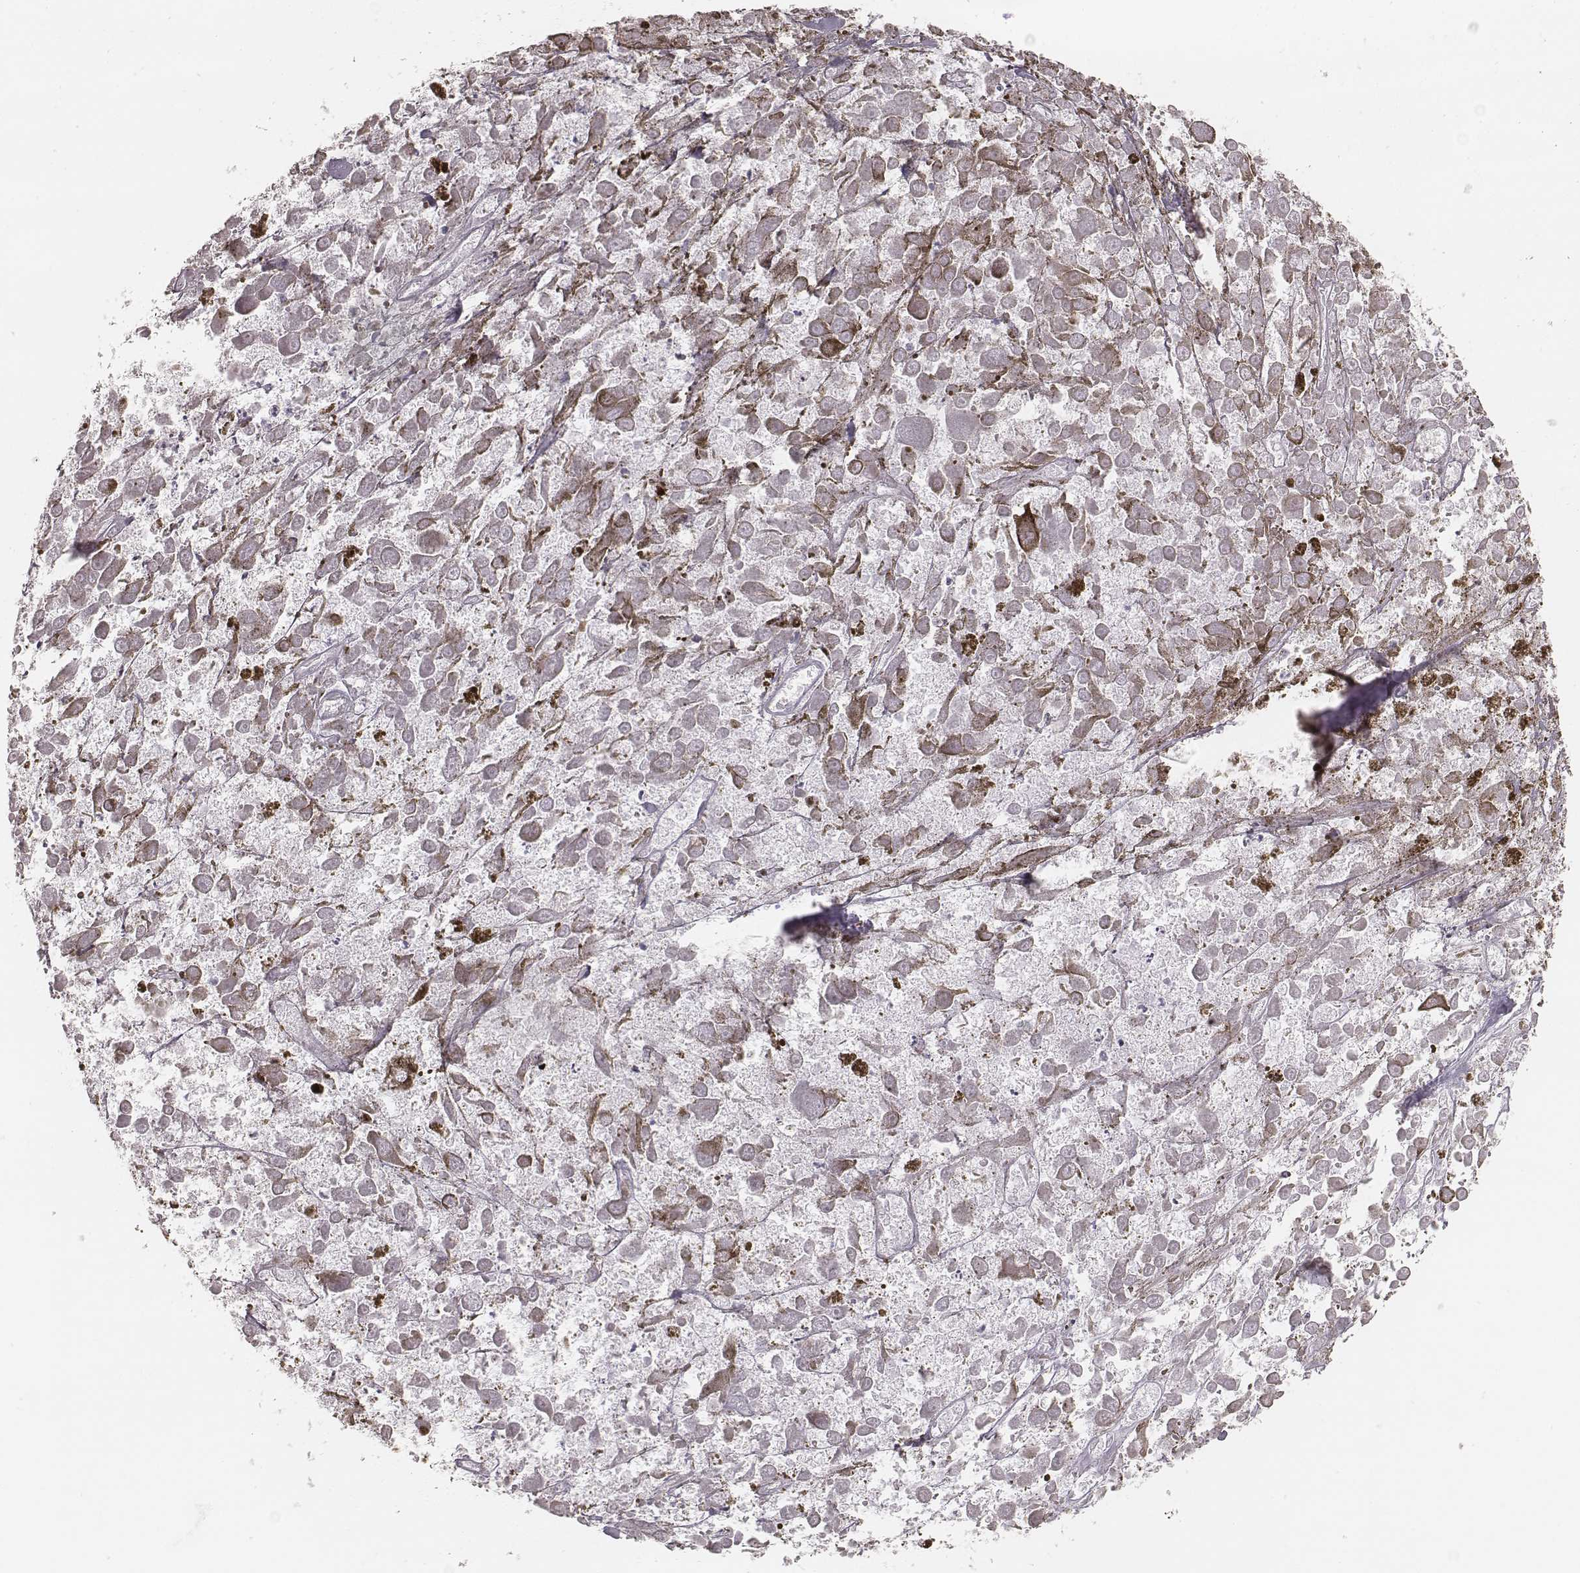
{"staining": {"intensity": "negative", "quantity": "none", "location": "none"}, "tissue": "melanoma", "cell_type": "Tumor cells", "image_type": "cancer", "snomed": [{"axis": "morphology", "description": "Malignant melanoma, Metastatic site"}, {"axis": "topography", "description": "Lymph node"}], "caption": "Immunohistochemical staining of human malignant melanoma (metastatic site) displays no significant expression in tumor cells. The staining is performed using DAB brown chromogen with nuclei counter-stained in using hematoxylin.", "gene": "ZP4", "patient": {"sex": "male", "age": 59}}